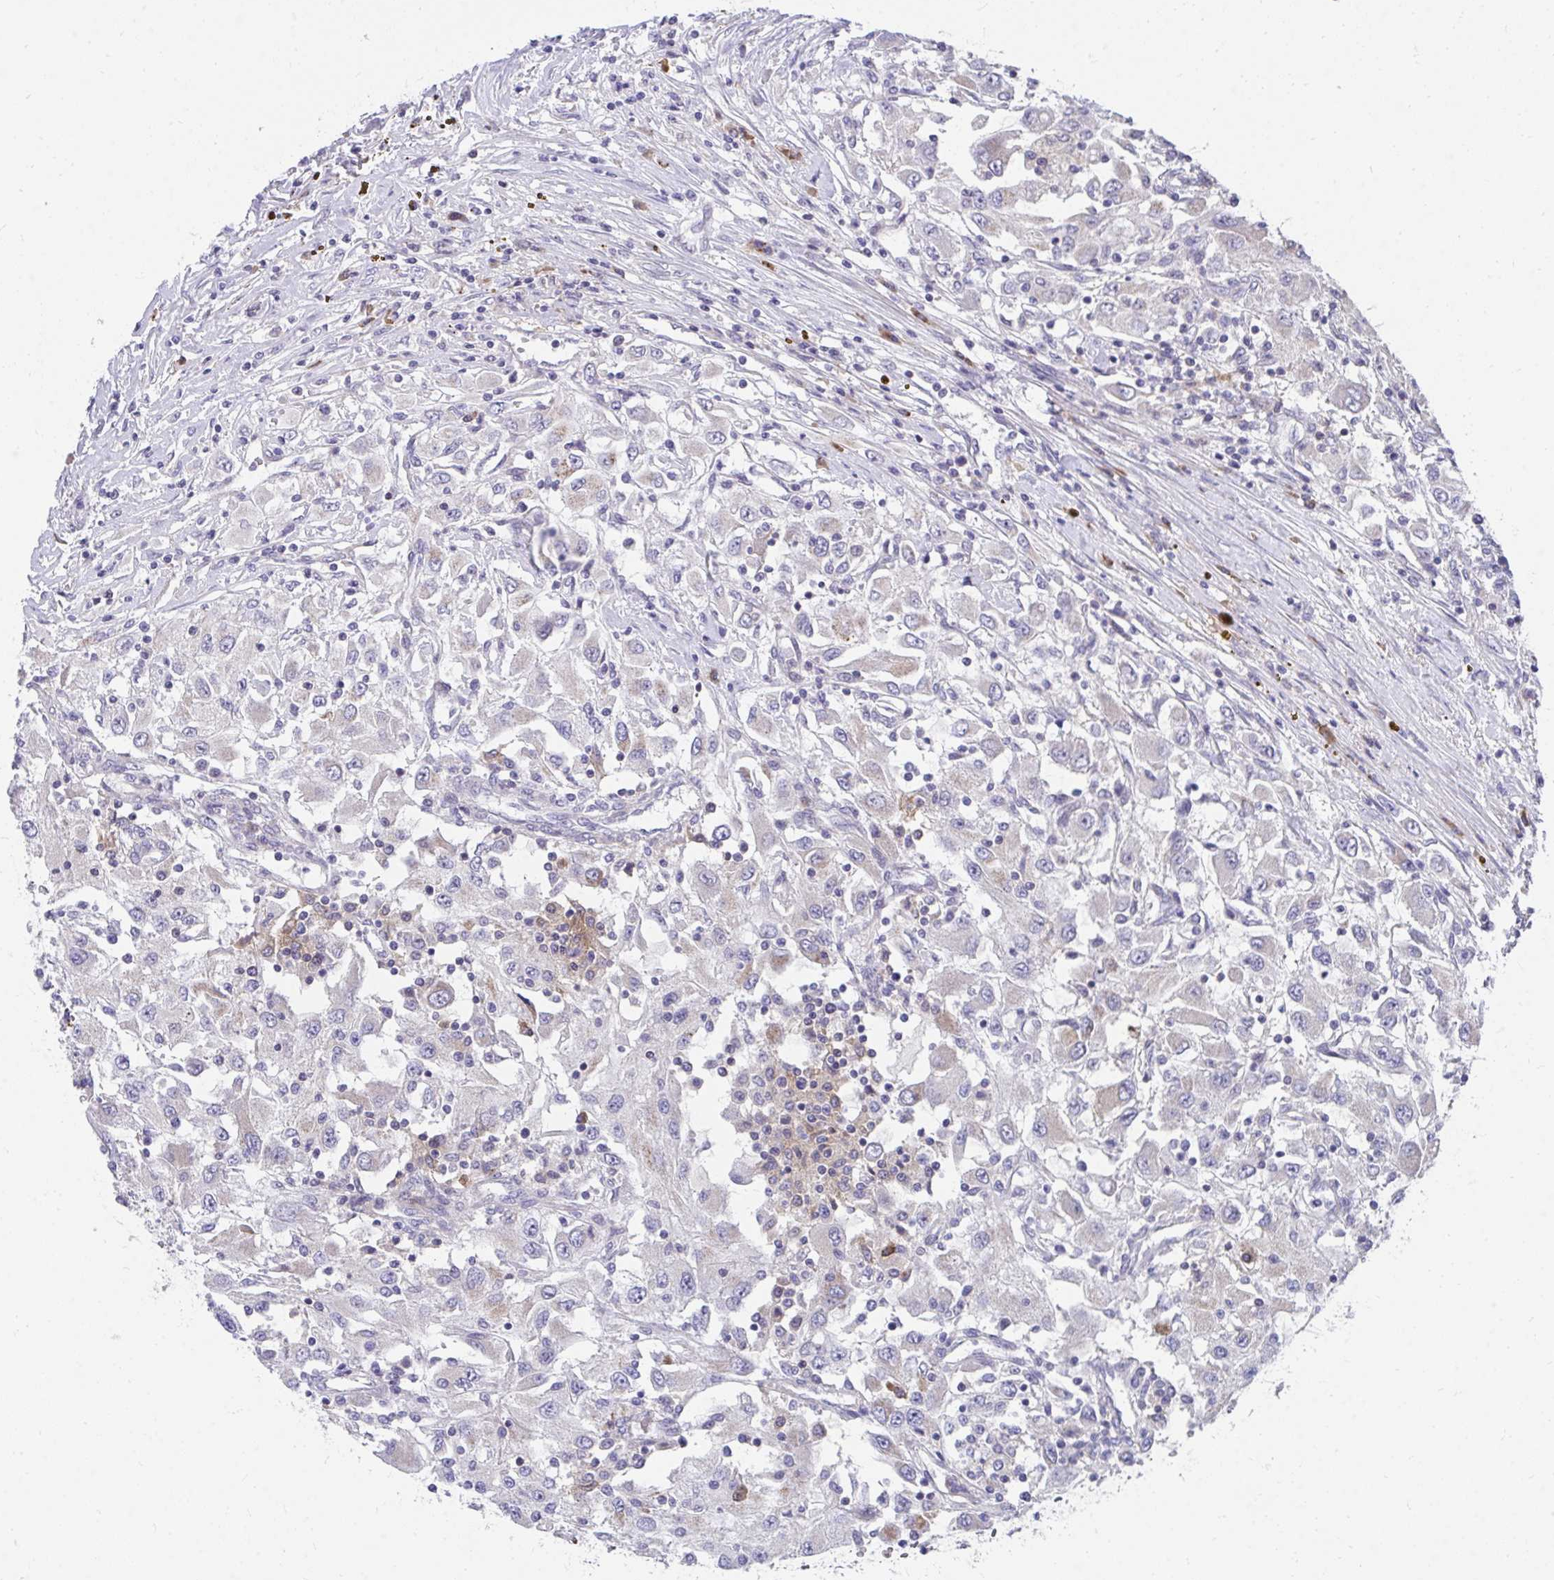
{"staining": {"intensity": "negative", "quantity": "none", "location": "none"}, "tissue": "renal cancer", "cell_type": "Tumor cells", "image_type": "cancer", "snomed": [{"axis": "morphology", "description": "Adenocarcinoma, NOS"}, {"axis": "topography", "description": "Kidney"}], "caption": "The micrograph exhibits no staining of tumor cells in renal cancer (adenocarcinoma).", "gene": "SLAMF7", "patient": {"sex": "female", "age": 67}}